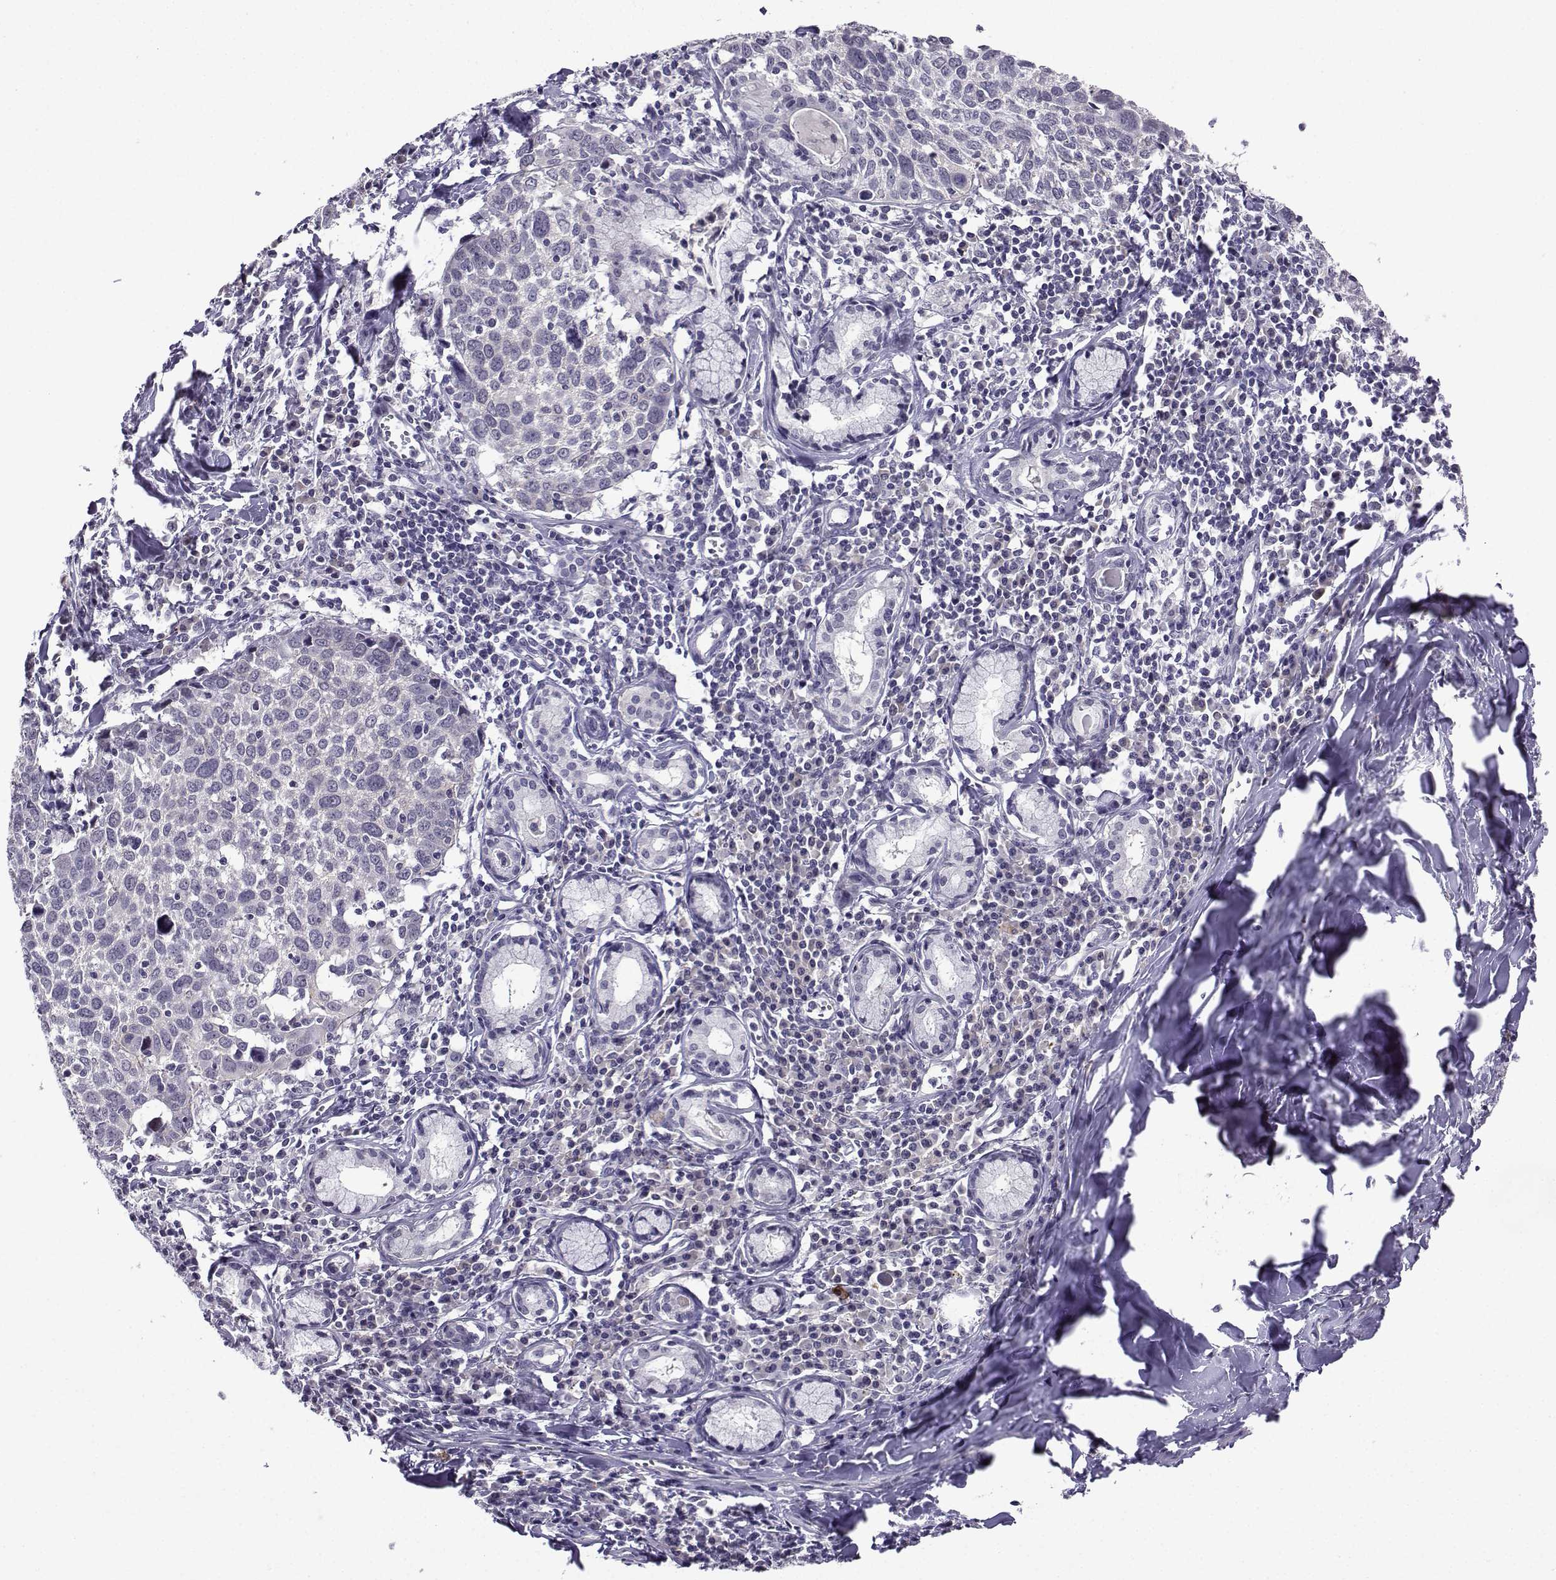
{"staining": {"intensity": "negative", "quantity": "none", "location": "none"}, "tissue": "lung cancer", "cell_type": "Tumor cells", "image_type": "cancer", "snomed": [{"axis": "morphology", "description": "Squamous cell carcinoma, NOS"}, {"axis": "topography", "description": "Lung"}], "caption": "Immunohistochemical staining of squamous cell carcinoma (lung) reveals no significant positivity in tumor cells.", "gene": "LRFN2", "patient": {"sex": "male", "age": 57}}